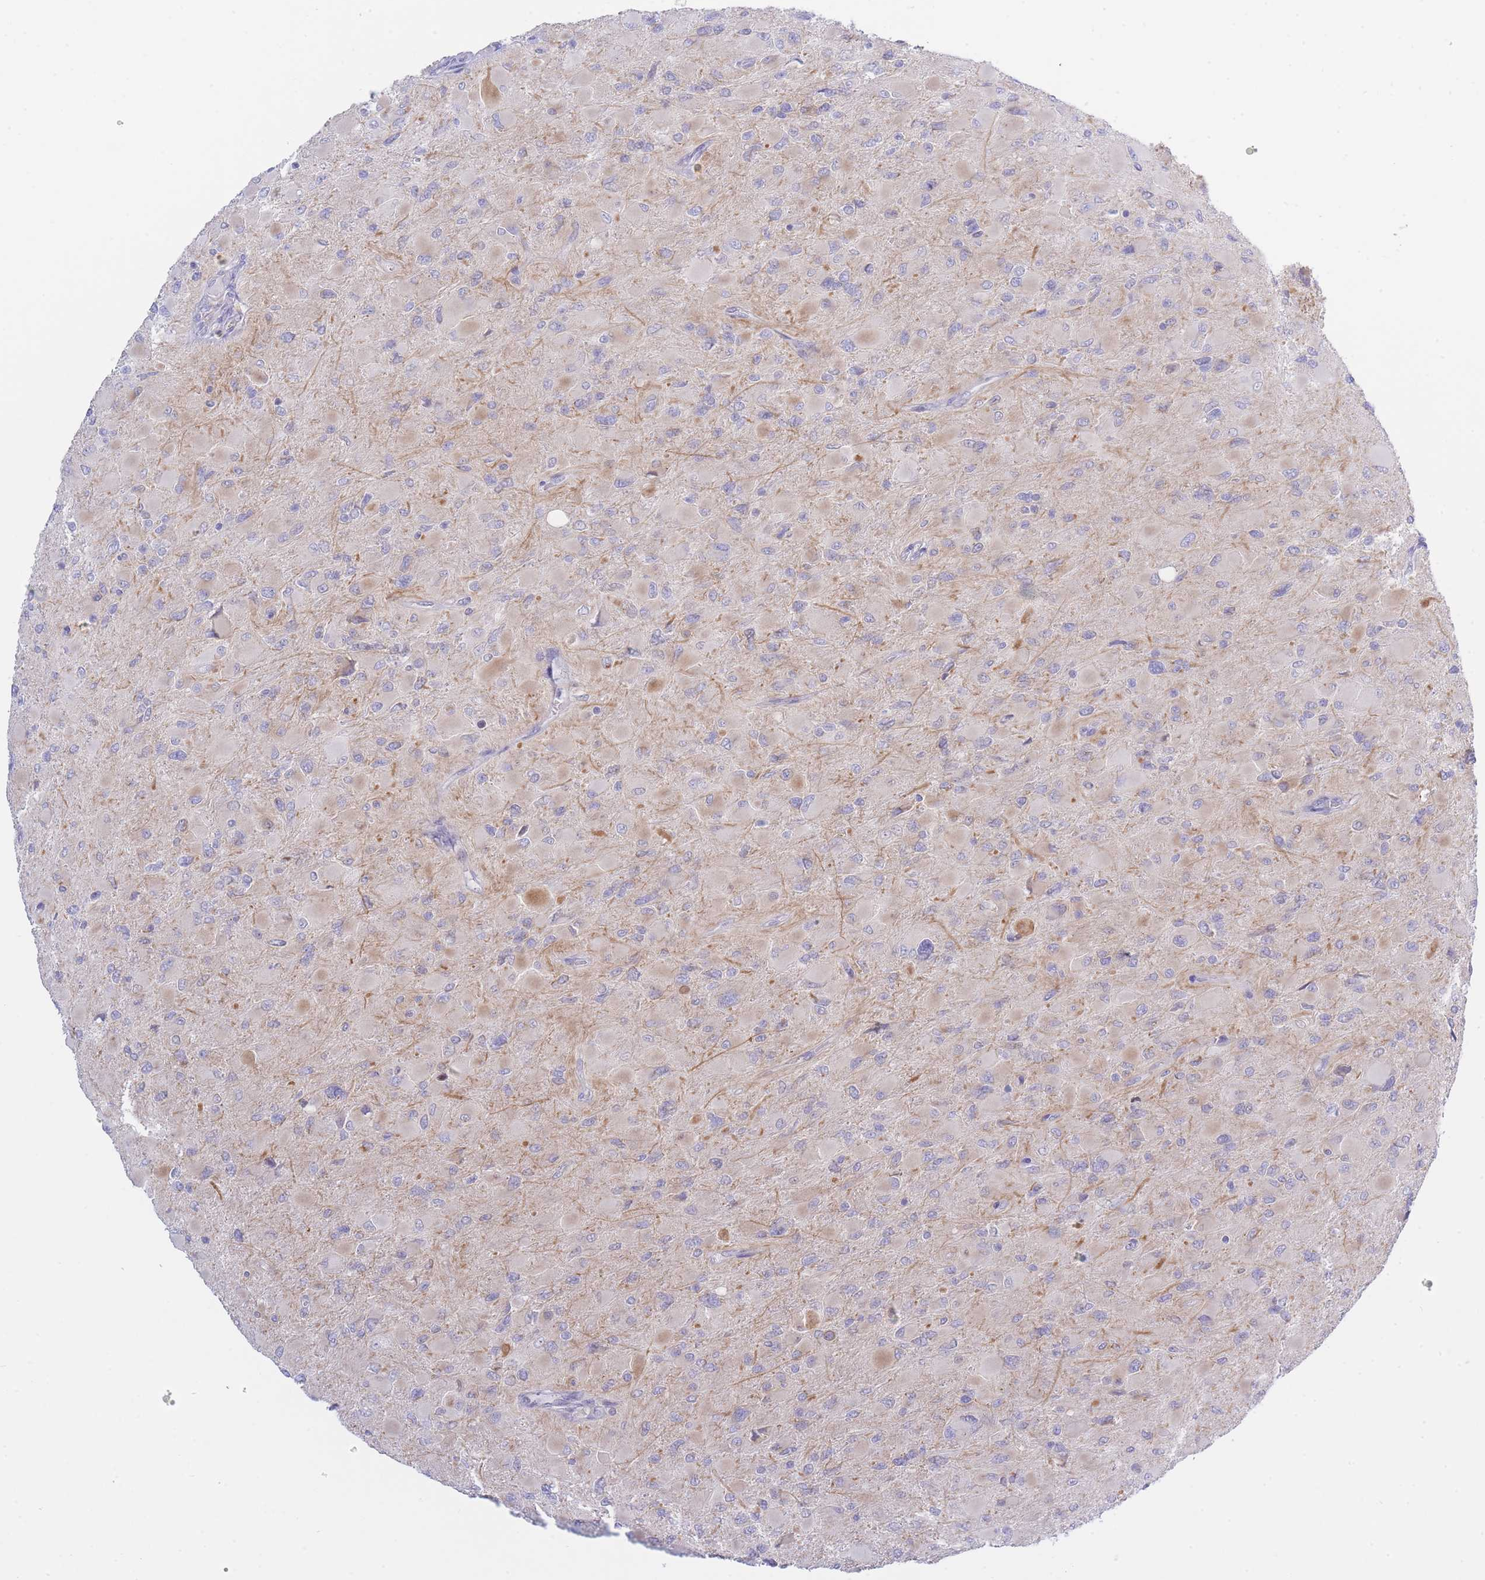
{"staining": {"intensity": "negative", "quantity": "none", "location": "none"}, "tissue": "glioma", "cell_type": "Tumor cells", "image_type": "cancer", "snomed": [{"axis": "morphology", "description": "Glioma, malignant, High grade"}, {"axis": "topography", "description": "Cerebral cortex"}], "caption": "High power microscopy photomicrograph of an IHC histopathology image of glioma, revealing no significant expression in tumor cells.", "gene": "NANP", "patient": {"sex": "female", "age": 36}}